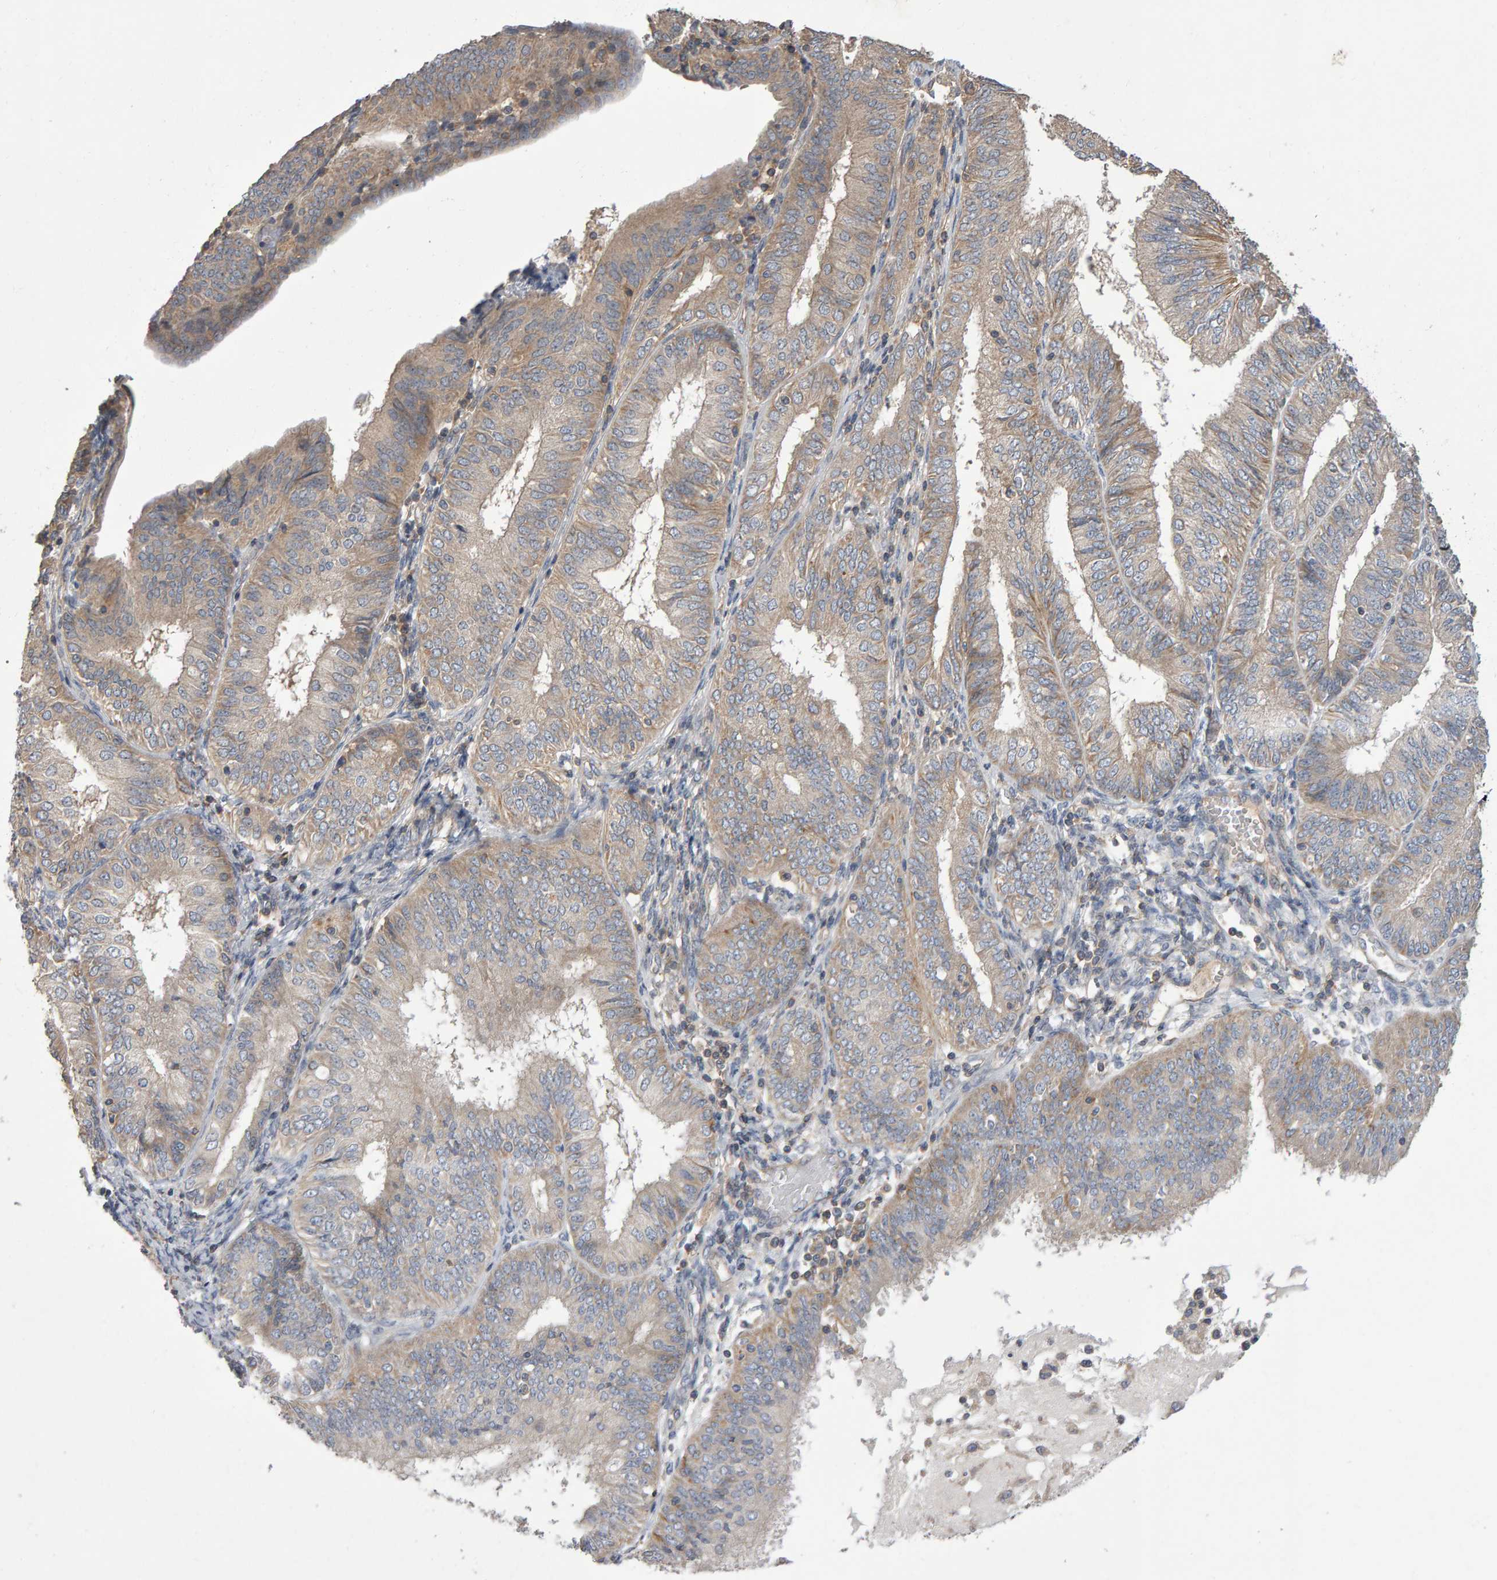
{"staining": {"intensity": "weak", "quantity": "<25%", "location": "cytoplasmic/membranous"}, "tissue": "endometrial cancer", "cell_type": "Tumor cells", "image_type": "cancer", "snomed": [{"axis": "morphology", "description": "Adenocarcinoma, NOS"}, {"axis": "topography", "description": "Endometrium"}], "caption": "DAB (3,3'-diaminobenzidine) immunohistochemical staining of human adenocarcinoma (endometrial) shows no significant staining in tumor cells.", "gene": "PGS1", "patient": {"sex": "female", "age": 58}}